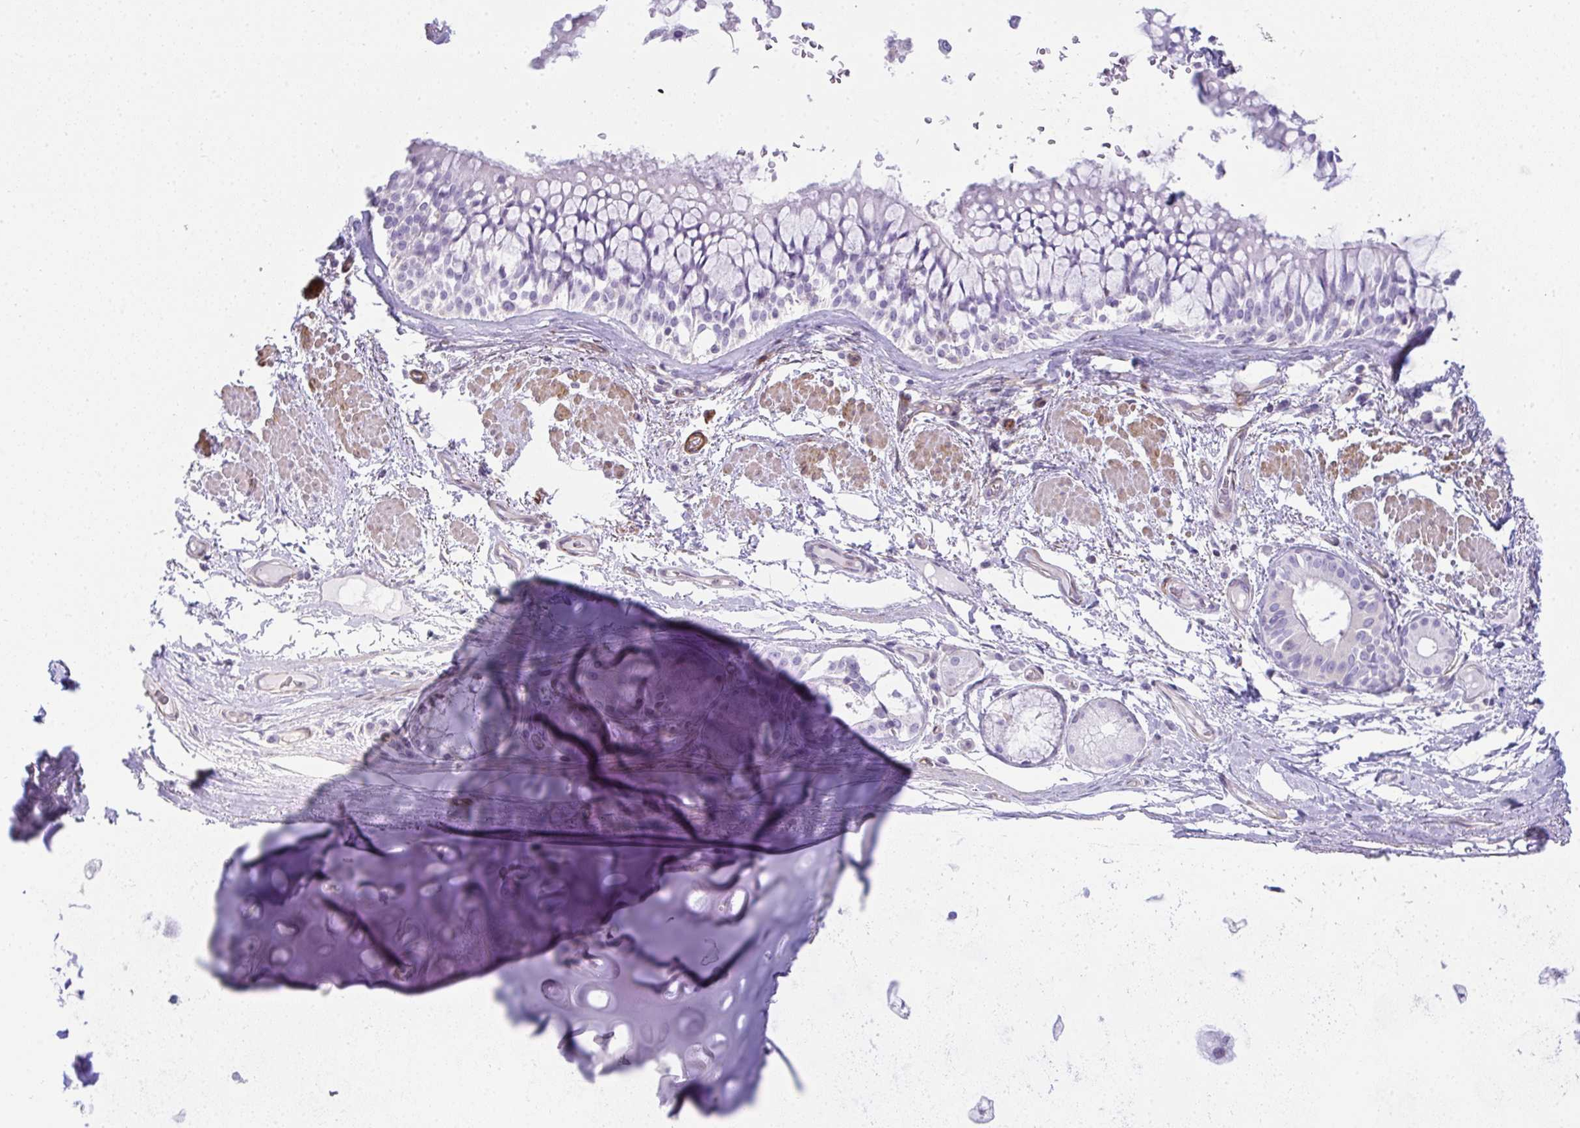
{"staining": {"intensity": "negative", "quantity": "none", "location": "none"}, "tissue": "soft tissue", "cell_type": "Chondrocytes", "image_type": "normal", "snomed": [{"axis": "morphology", "description": "Normal tissue, NOS"}, {"axis": "topography", "description": "Cartilage tissue"}, {"axis": "topography", "description": "Bronchus"}], "caption": "A micrograph of soft tissue stained for a protein exhibits no brown staining in chondrocytes.", "gene": "CDRT15", "patient": {"sex": "male", "age": 64}}